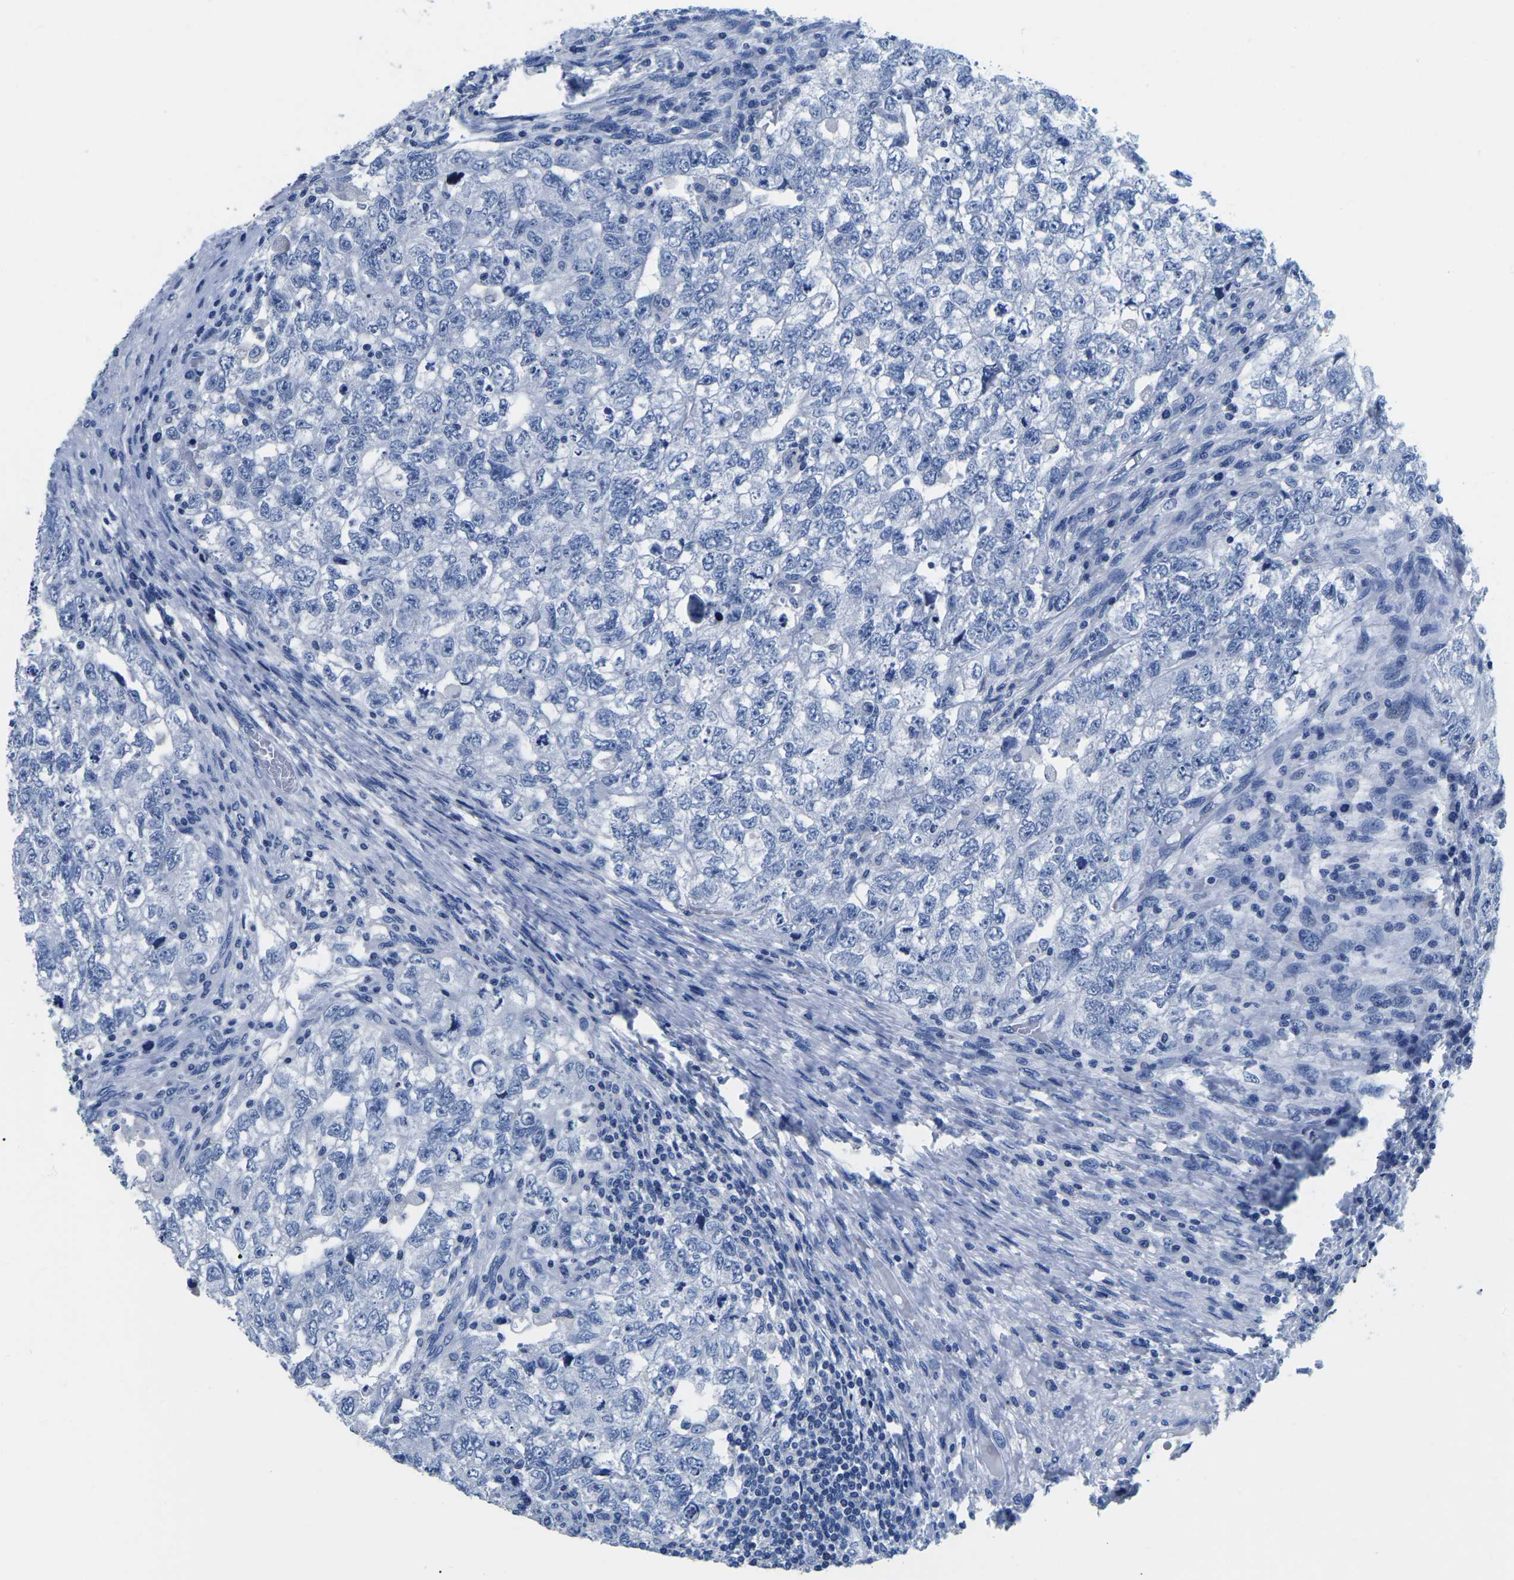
{"staining": {"intensity": "negative", "quantity": "none", "location": "none"}, "tissue": "testis cancer", "cell_type": "Tumor cells", "image_type": "cancer", "snomed": [{"axis": "morphology", "description": "Carcinoma, Embryonal, NOS"}, {"axis": "topography", "description": "Testis"}], "caption": "An image of testis embryonal carcinoma stained for a protein reveals no brown staining in tumor cells.", "gene": "CYP1A2", "patient": {"sex": "male", "age": 36}}